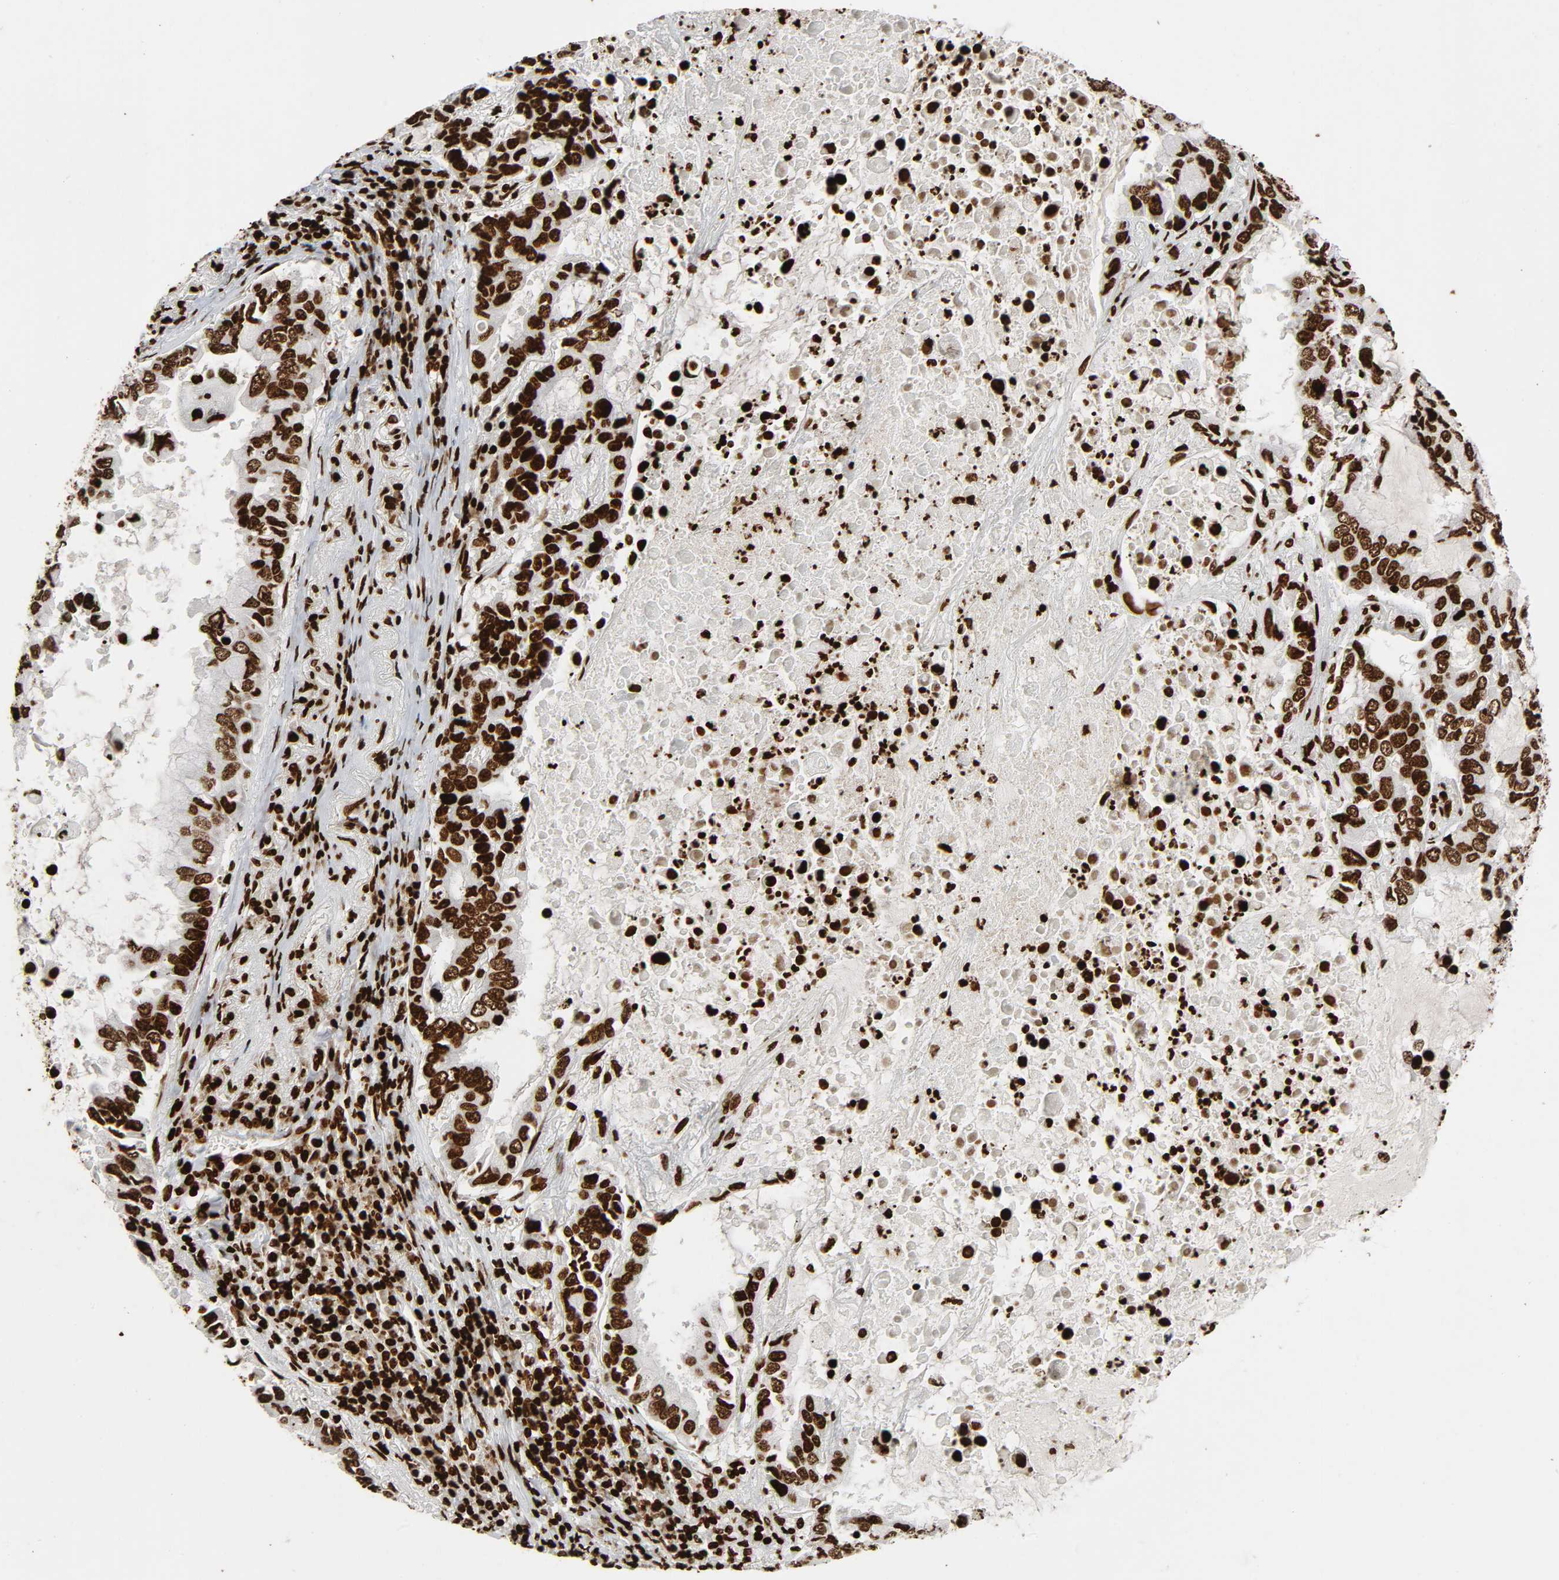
{"staining": {"intensity": "strong", "quantity": ">75%", "location": "nuclear"}, "tissue": "lung cancer", "cell_type": "Tumor cells", "image_type": "cancer", "snomed": [{"axis": "morphology", "description": "Adenocarcinoma, NOS"}, {"axis": "topography", "description": "Lung"}], "caption": "A high amount of strong nuclear positivity is identified in about >75% of tumor cells in lung cancer tissue. (brown staining indicates protein expression, while blue staining denotes nuclei).", "gene": "RXRA", "patient": {"sex": "male", "age": 64}}